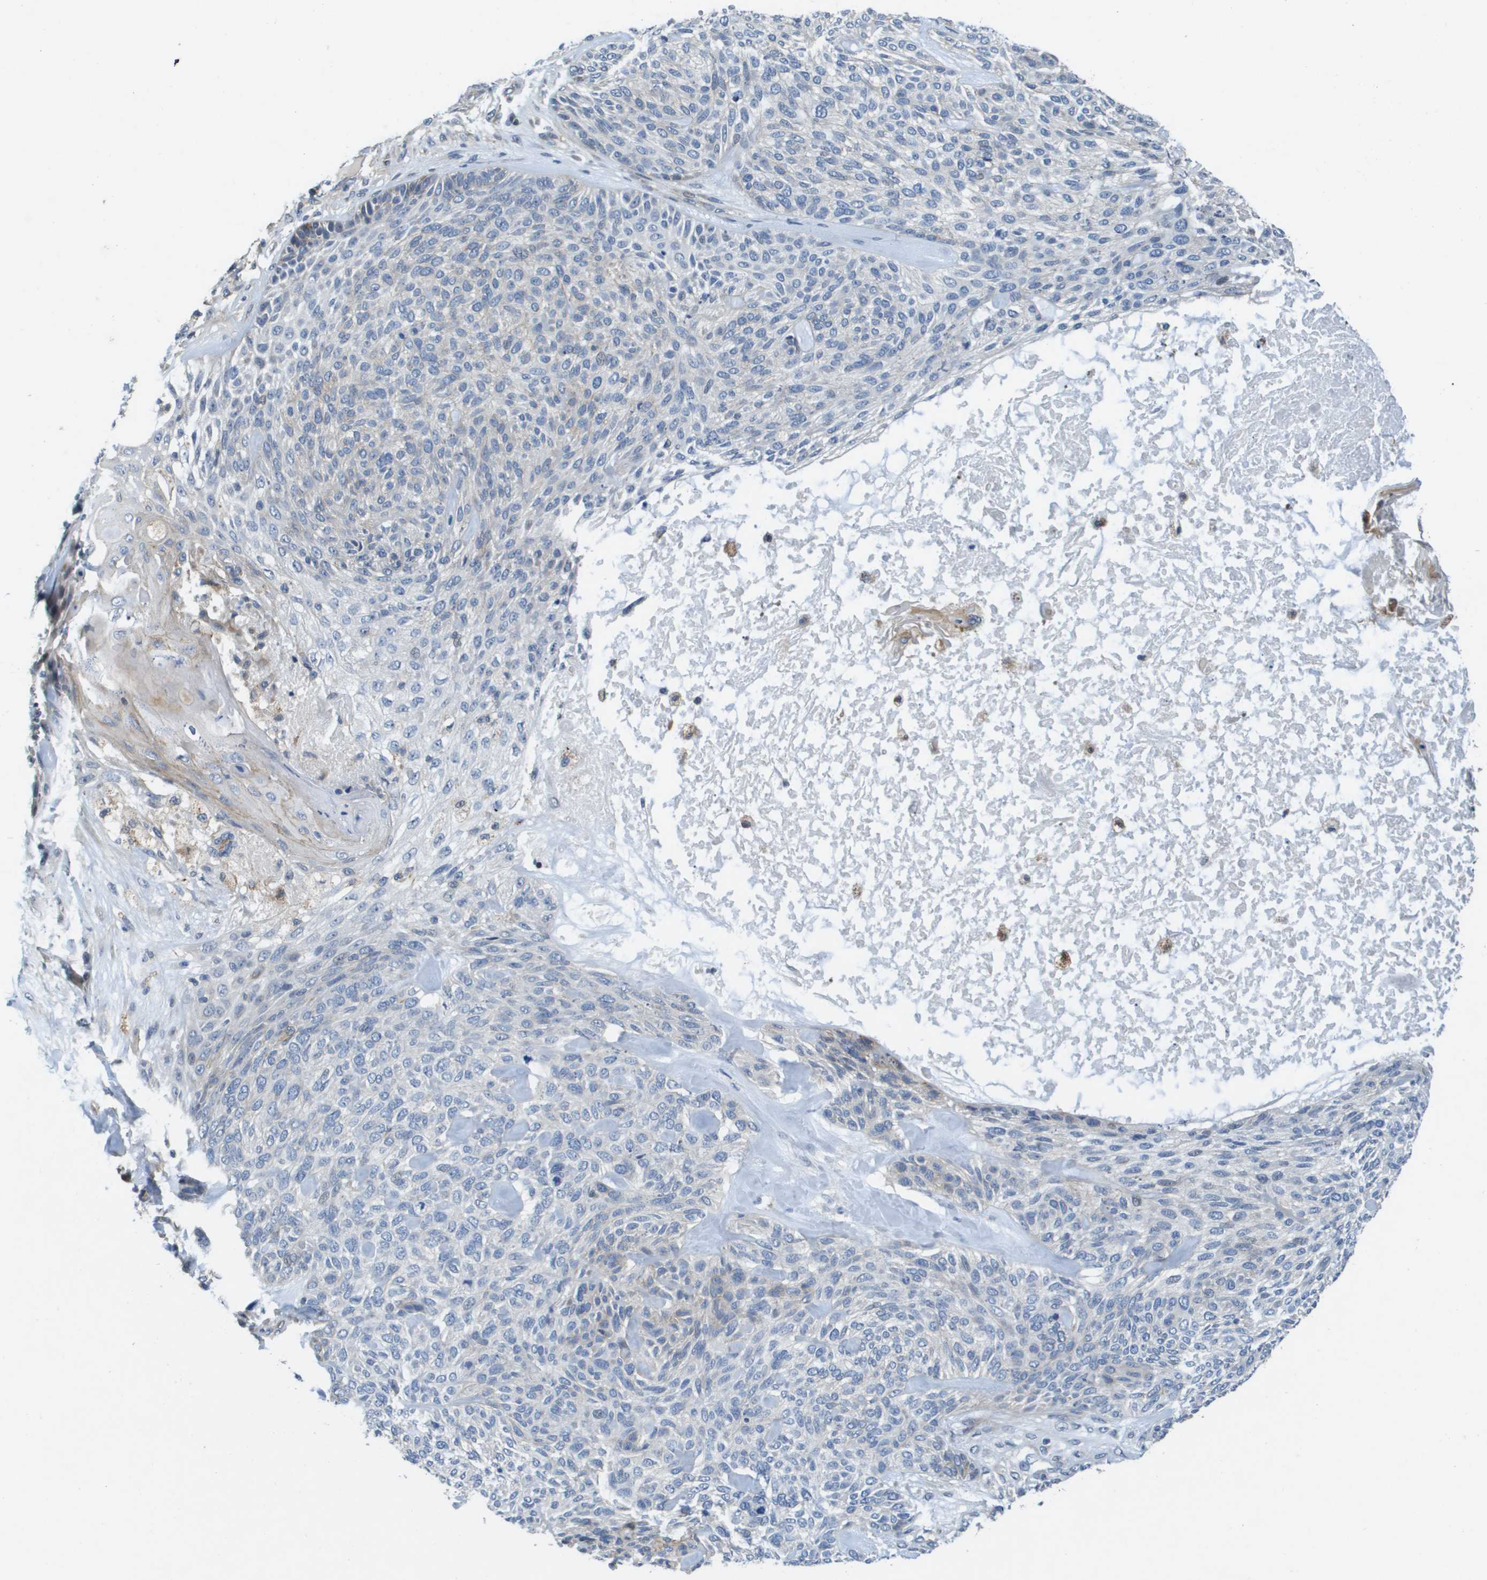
{"staining": {"intensity": "weak", "quantity": "<25%", "location": "cytoplasmic/membranous"}, "tissue": "skin cancer", "cell_type": "Tumor cells", "image_type": "cancer", "snomed": [{"axis": "morphology", "description": "Basal cell carcinoma"}, {"axis": "topography", "description": "Skin"}], "caption": "The immunohistochemistry image has no significant expression in tumor cells of basal cell carcinoma (skin) tissue.", "gene": "SCN4B", "patient": {"sex": "male", "age": 55}}